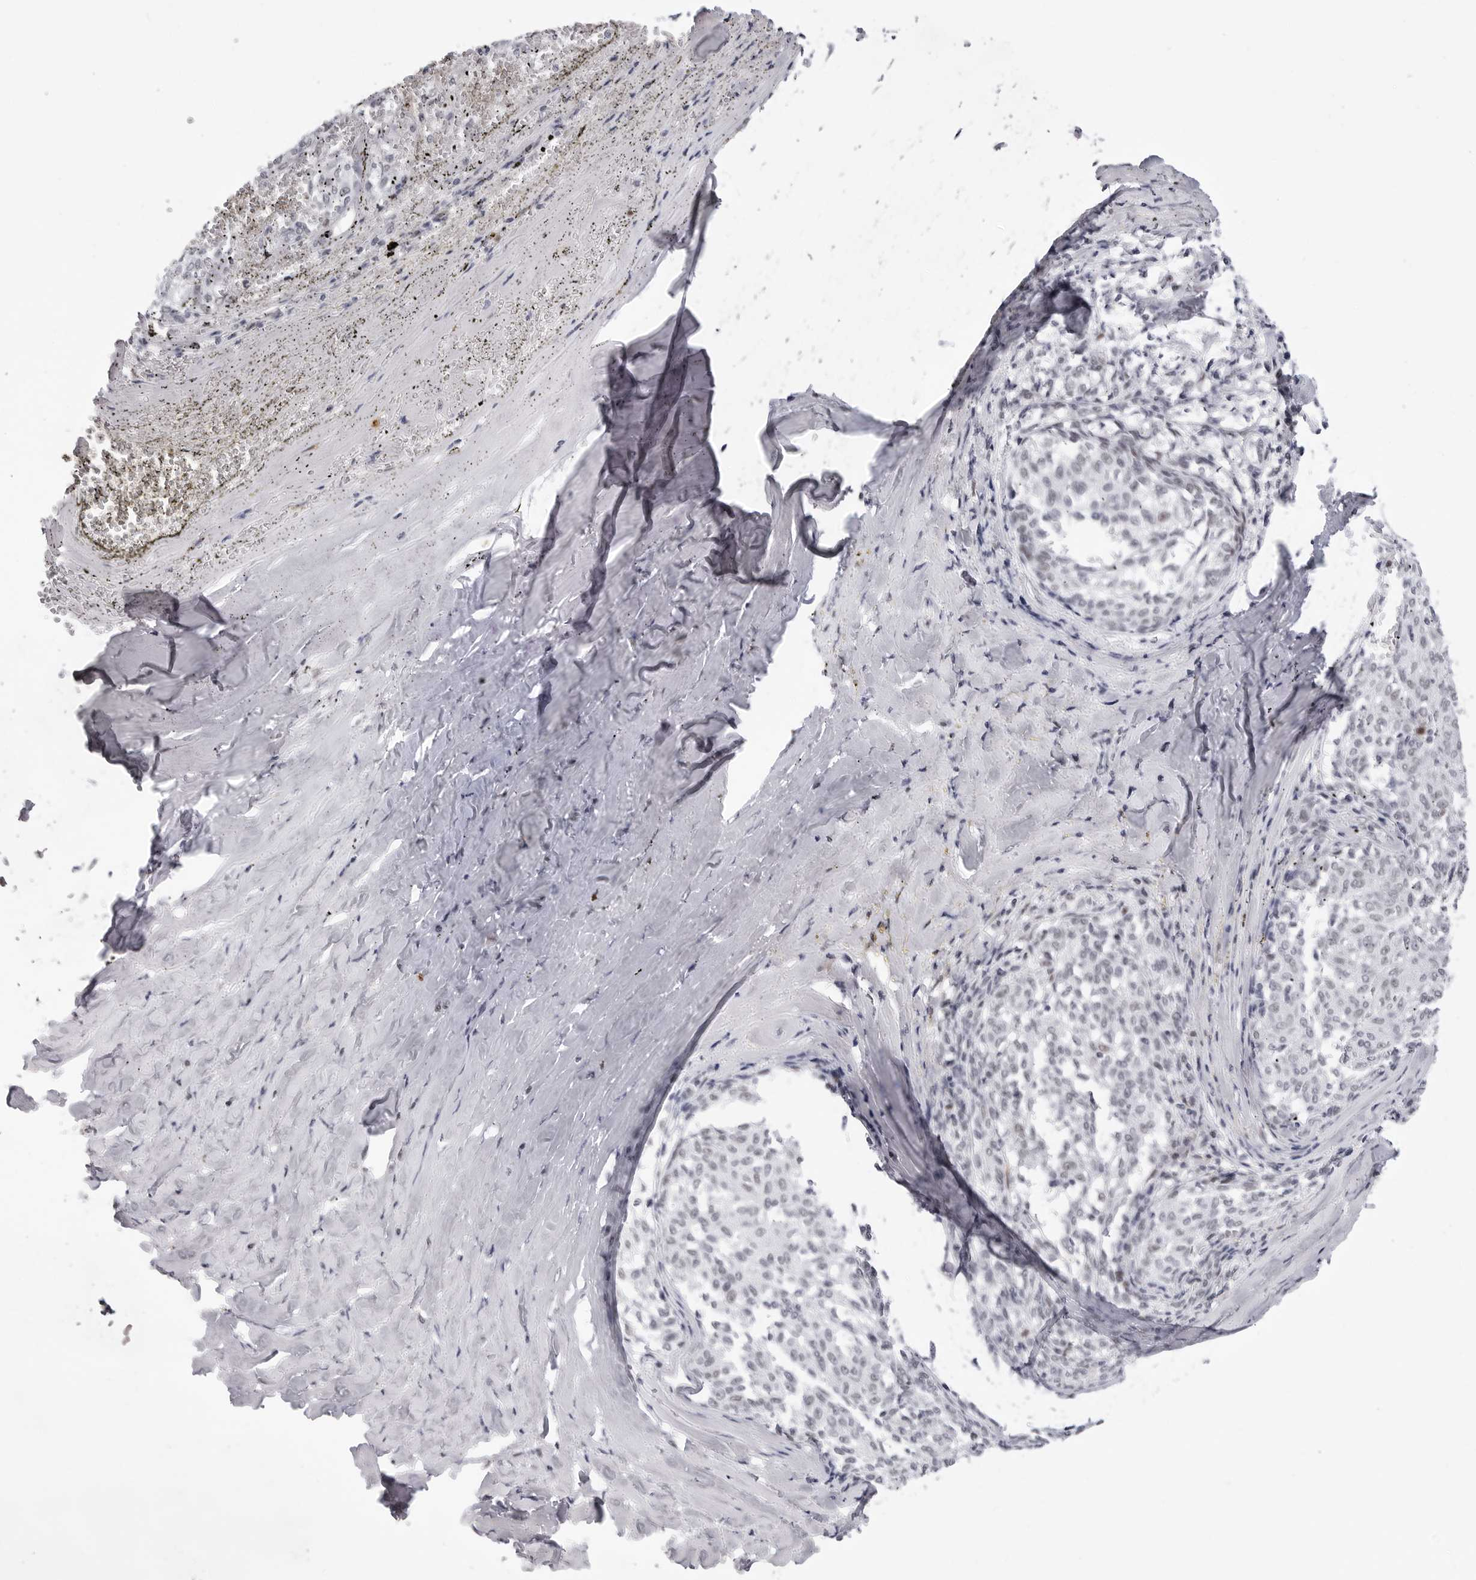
{"staining": {"intensity": "negative", "quantity": "none", "location": "none"}, "tissue": "melanoma", "cell_type": "Tumor cells", "image_type": "cancer", "snomed": [{"axis": "morphology", "description": "Malignant melanoma, NOS"}, {"axis": "topography", "description": "Skin"}], "caption": "Malignant melanoma stained for a protein using immunohistochemistry (IHC) exhibits no positivity tumor cells.", "gene": "SF3B4", "patient": {"sex": "female", "age": 72}}